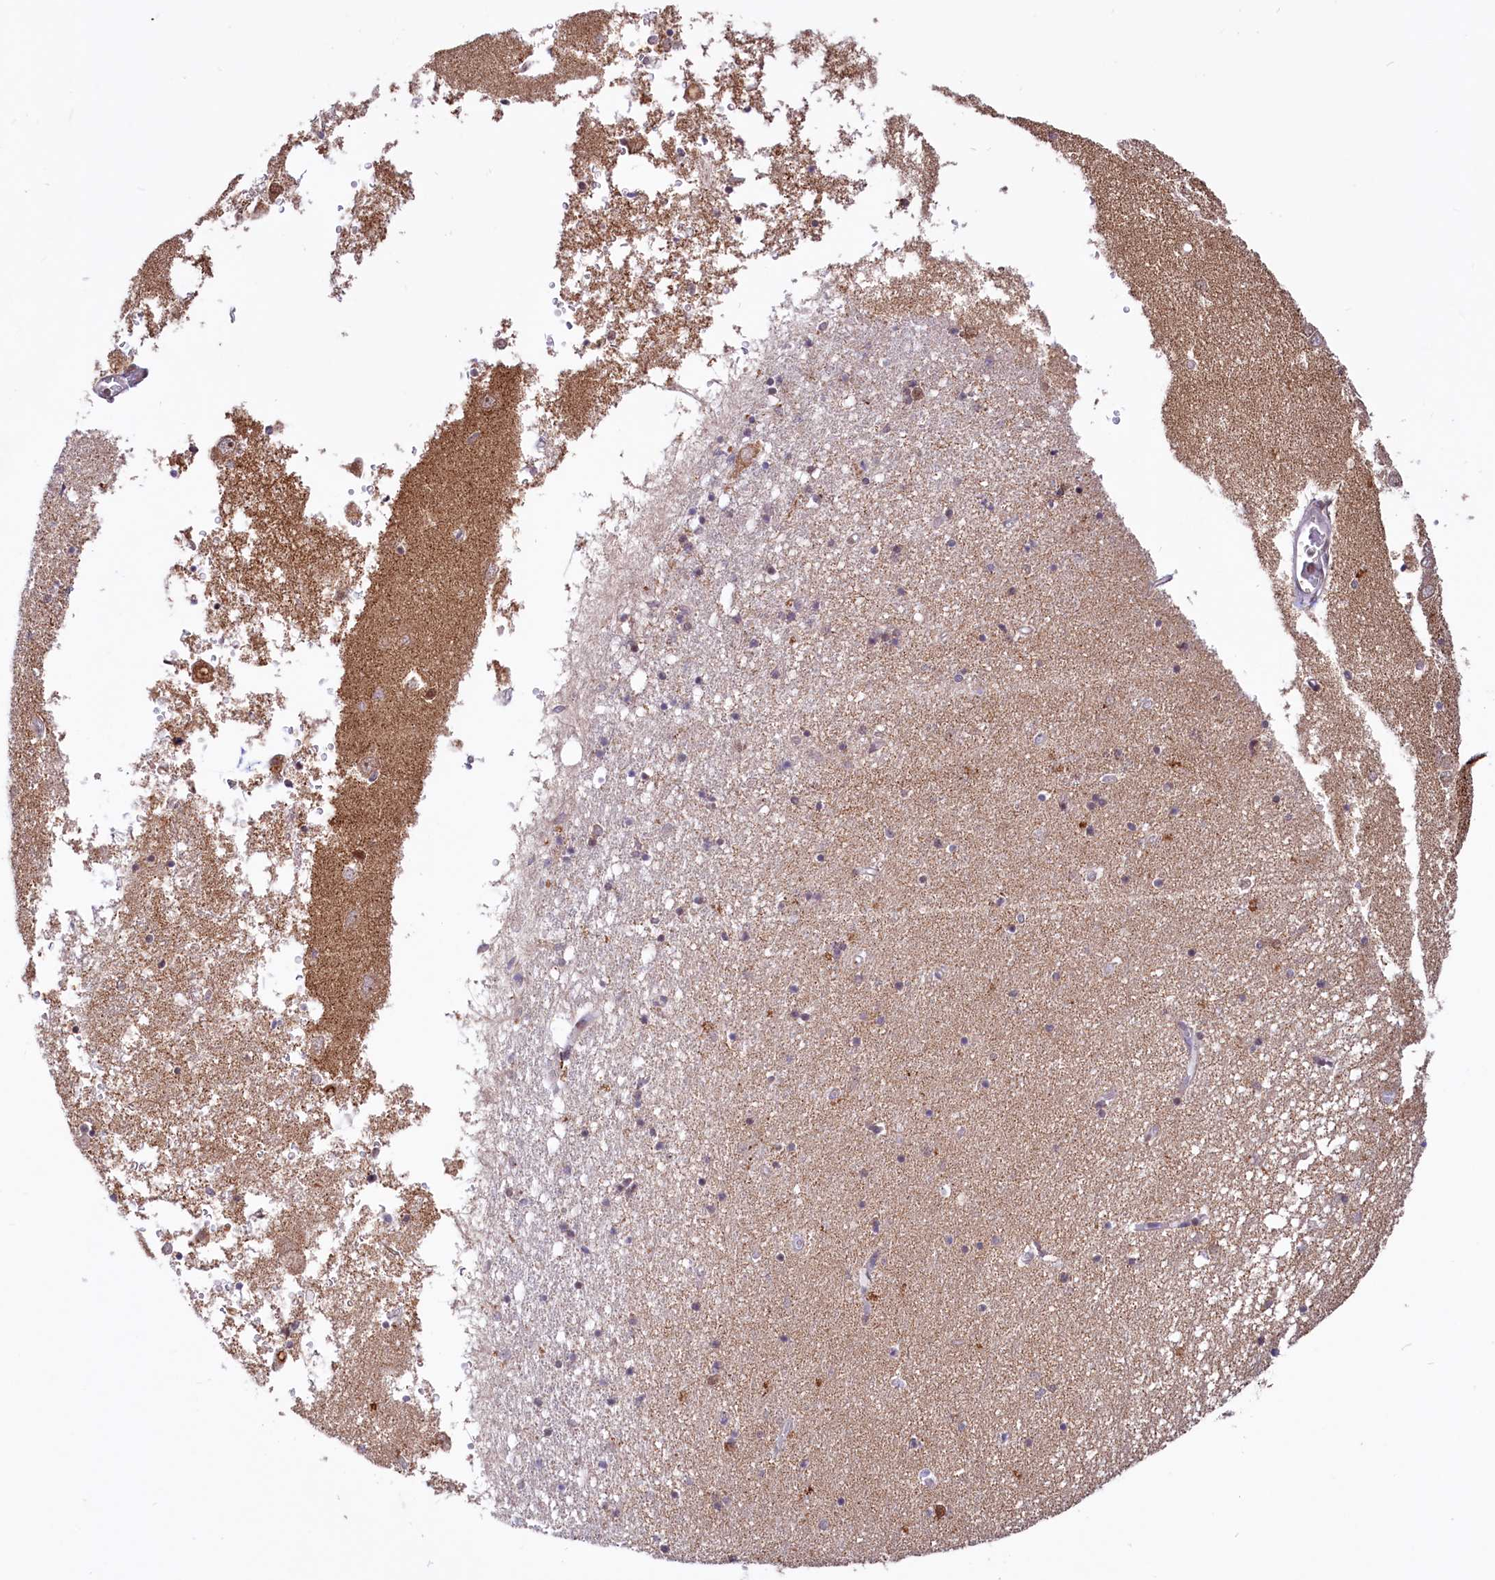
{"staining": {"intensity": "weak", "quantity": "<25%", "location": "cytoplasmic/membranous"}, "tissue": "hippocampus", "cell_type": "Glial cells", "image_type": "normal", "snomed": [{"axis": "morphology", "description": "Normal tissue, NOS"}, {"axis": "topography", "description": "Hippocampus"}], "caption": "Immunohistochemistry of normal hippocampus demonstrates no positivity in glial cells. (Brightfield microscopy of DAB immunohistochemistry (IHC) at high magnification).", "gene": "PHC3", "patient": {"sex": "male", "age": 70}}